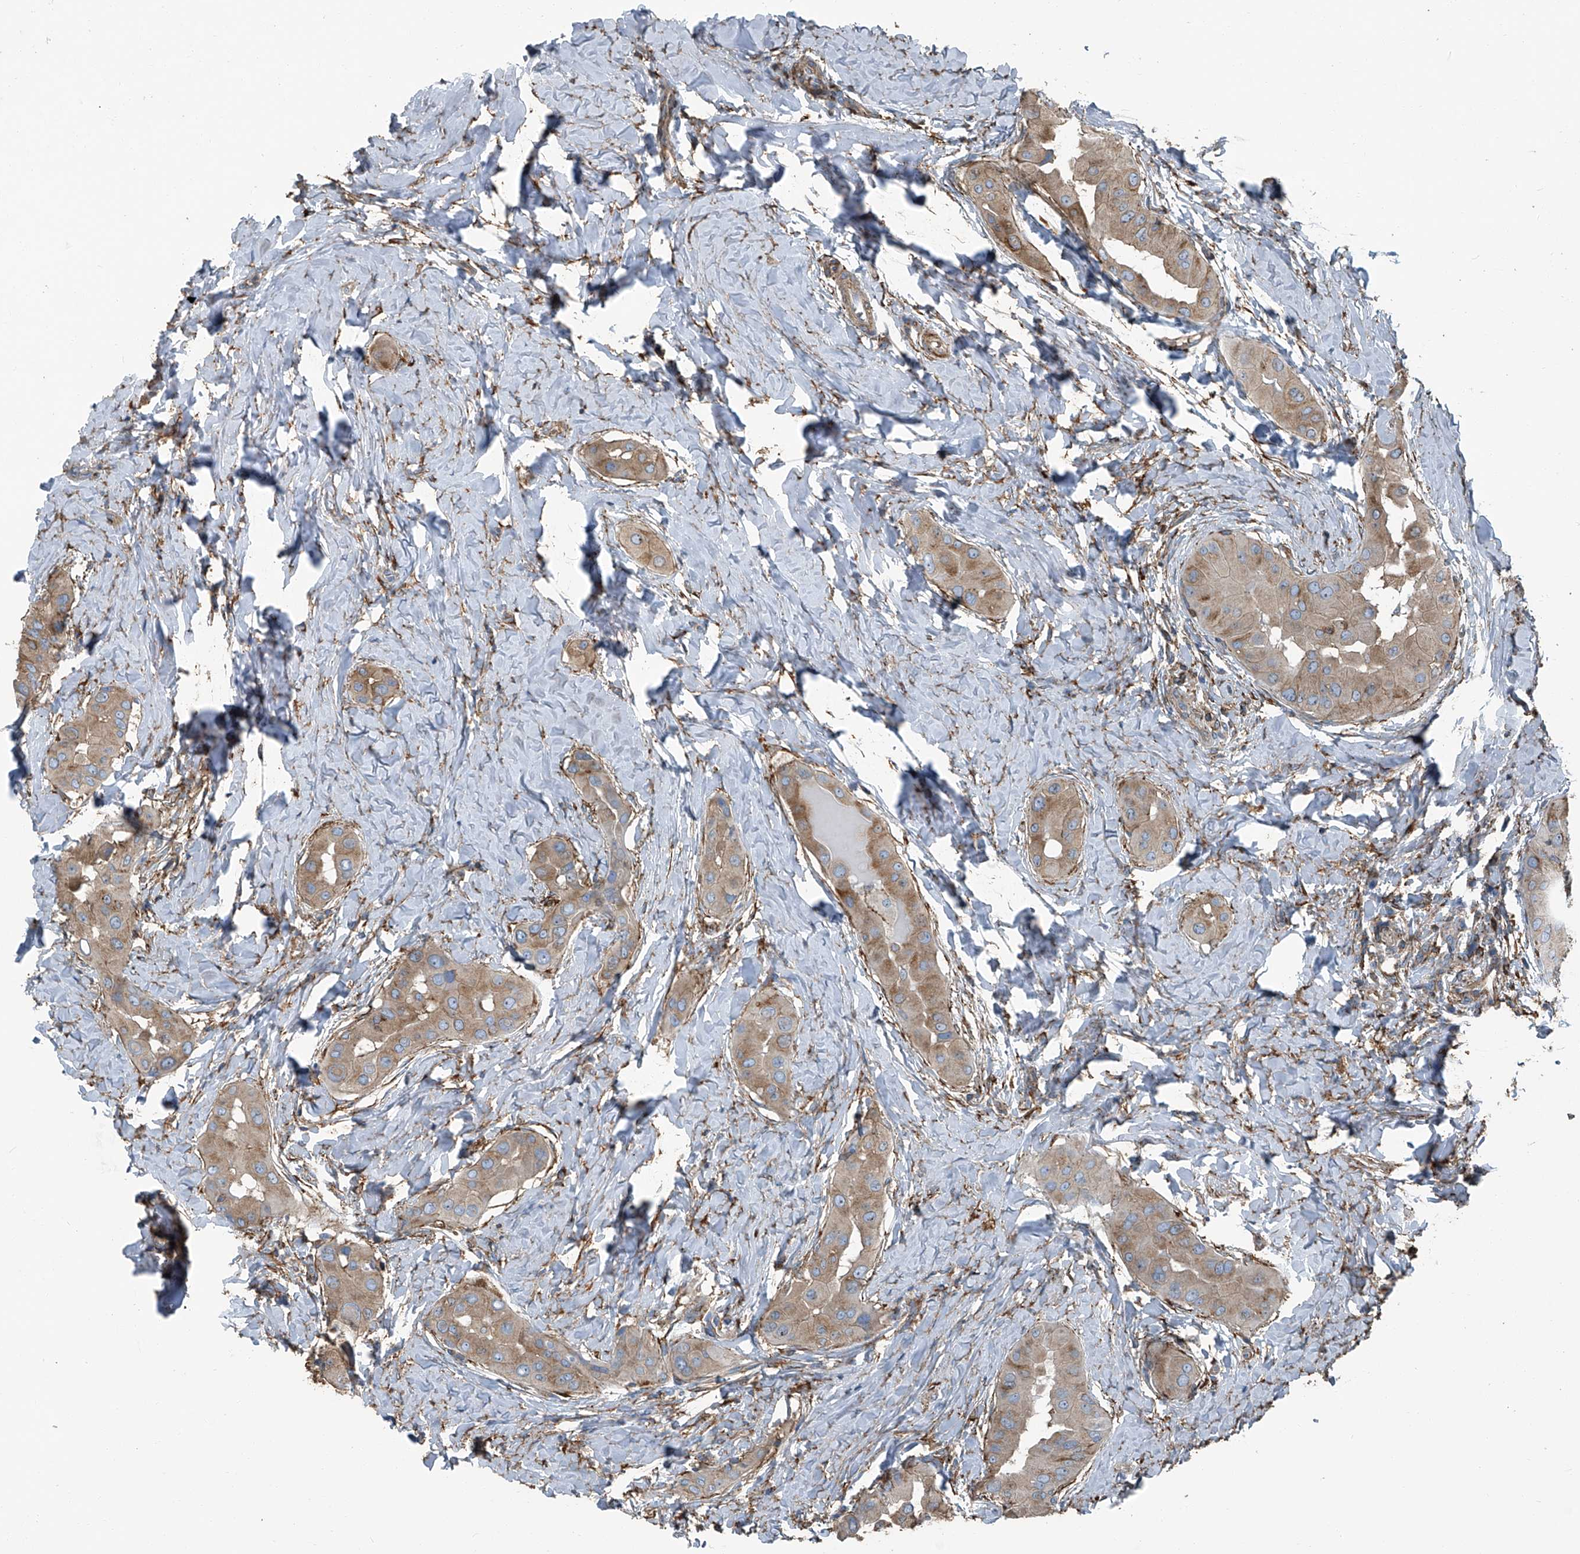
{"staining": {"intensity": "moderate", "quantity": ">75%", "location": "cytoplasmic/membranous"}, "tissue": "thyroid cancer", "cell_type": "Tumor cells", "image_type": "cancer", "snomed": [{"axis": "morphology", "description": "Papillary adenocarcinoma, NOS"}, {"axis": "topography", "description": "Thyroid gland"}], "caption": "A medium amount of moderate cytoplasmic/membranous expression is identified in about >75% of tumor cells in thyroid cancer (papillary adenocarcinoma) tissue.", "gene": "SEPTIN7", "patient": {"sex": "male", "age": 33}}